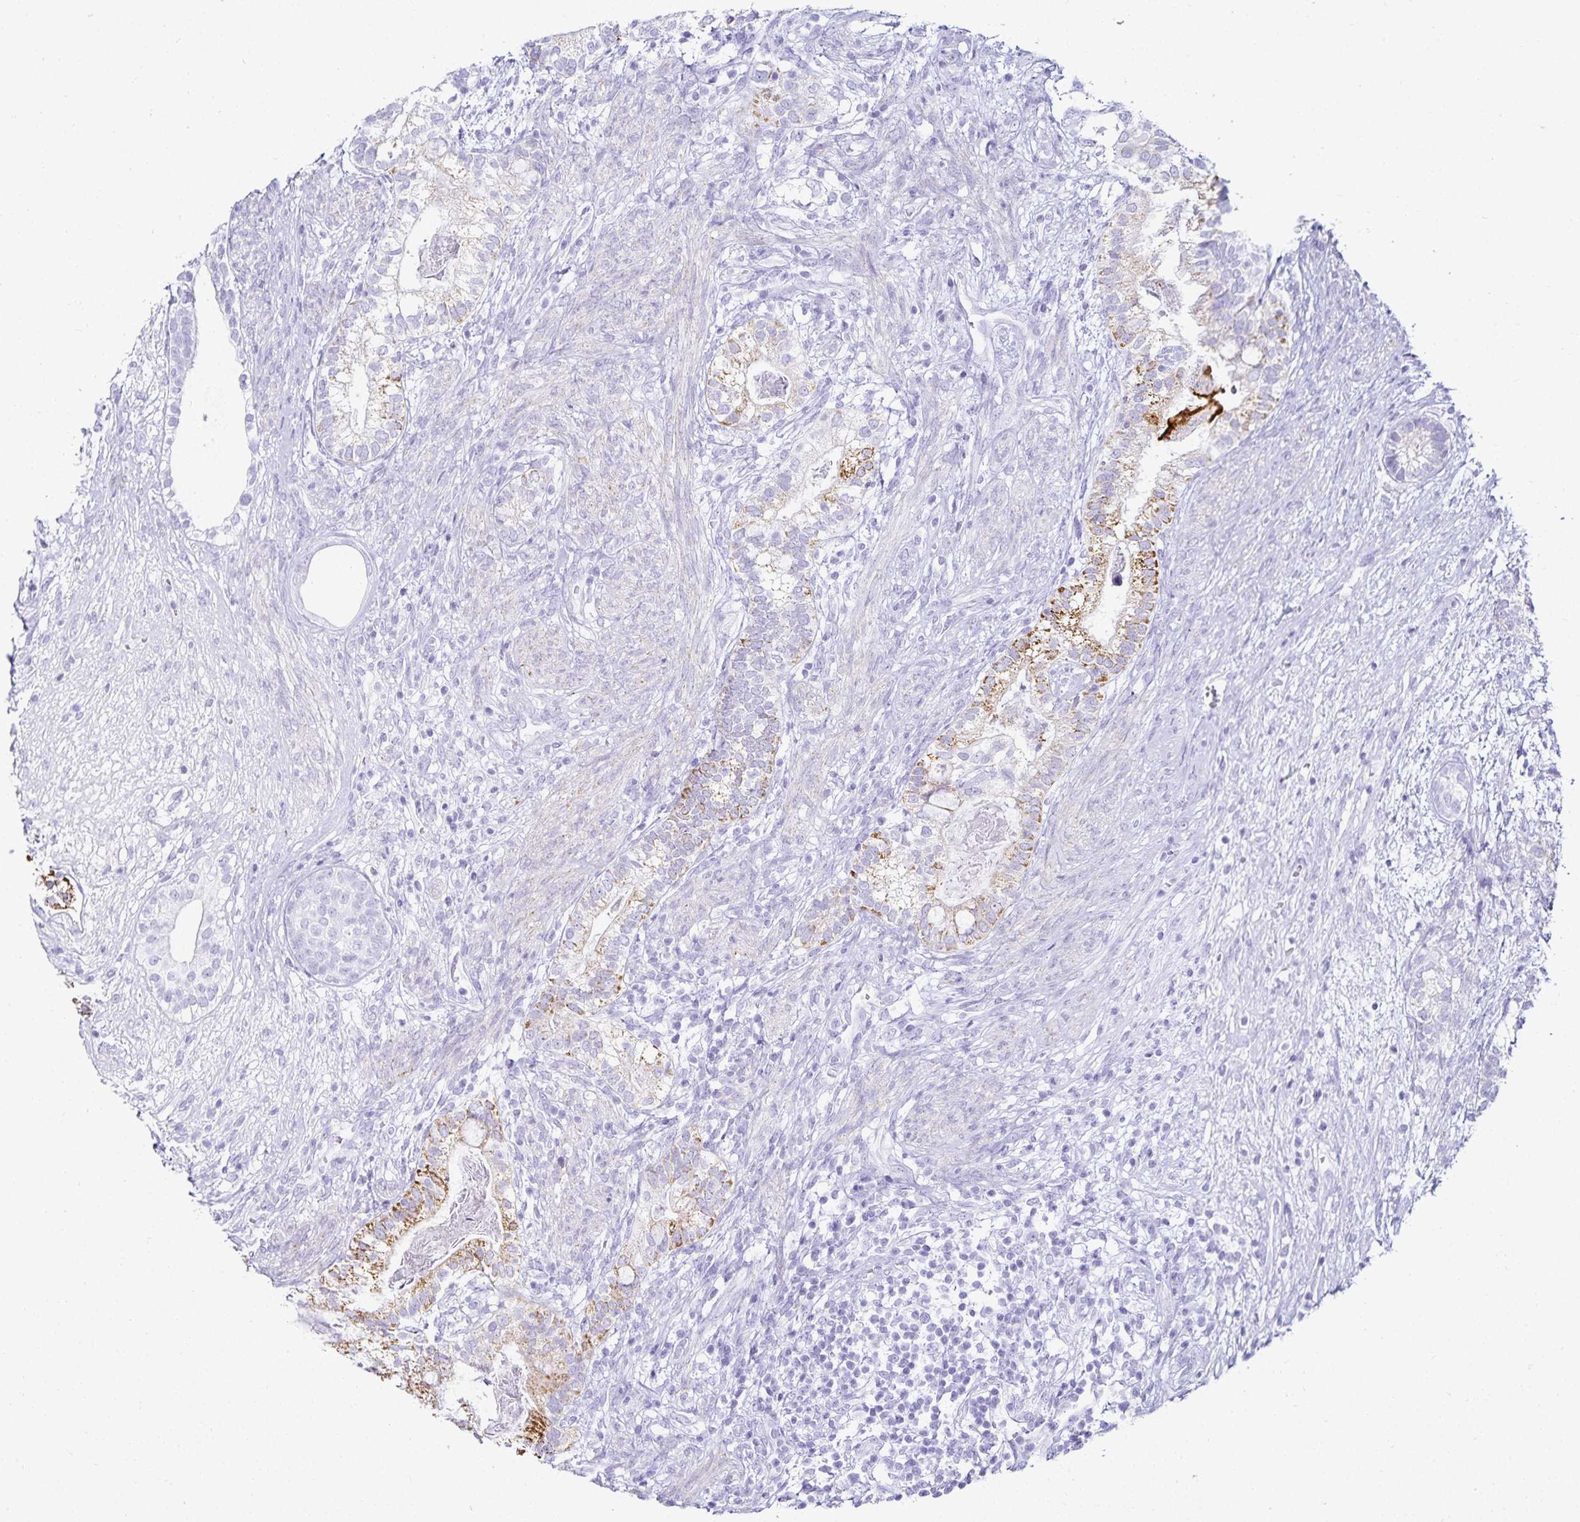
{"staining": {"intensity": "moderate", "quantity": "25%-75%", "location": "cytoplasmic/membranous"}, "tissue": "testis cancer", "cell_type": "Tumor cells", "image_type": "cancer", "snomed": [{"axis": "morphology", "description": "Seminoma, NOS"}, {"axis": "morphology", "description": "Carcinoma, Embryonal, NOS"}, {"axis": "topography", "description": "Testis"}], "caption": "High-magnification brightfield microscopy of testis cancer (seminoma) stained with DAB (3,3'-diaminobenzidine) (brown) and counterstained with hematoxylin (blue). tumor cells exhibit moderate cytoplasmic/membranous staining is identified in approximately25%-75% of cells.", "gene": "GP2", "patient": {"sex": "male", "age": 41}}